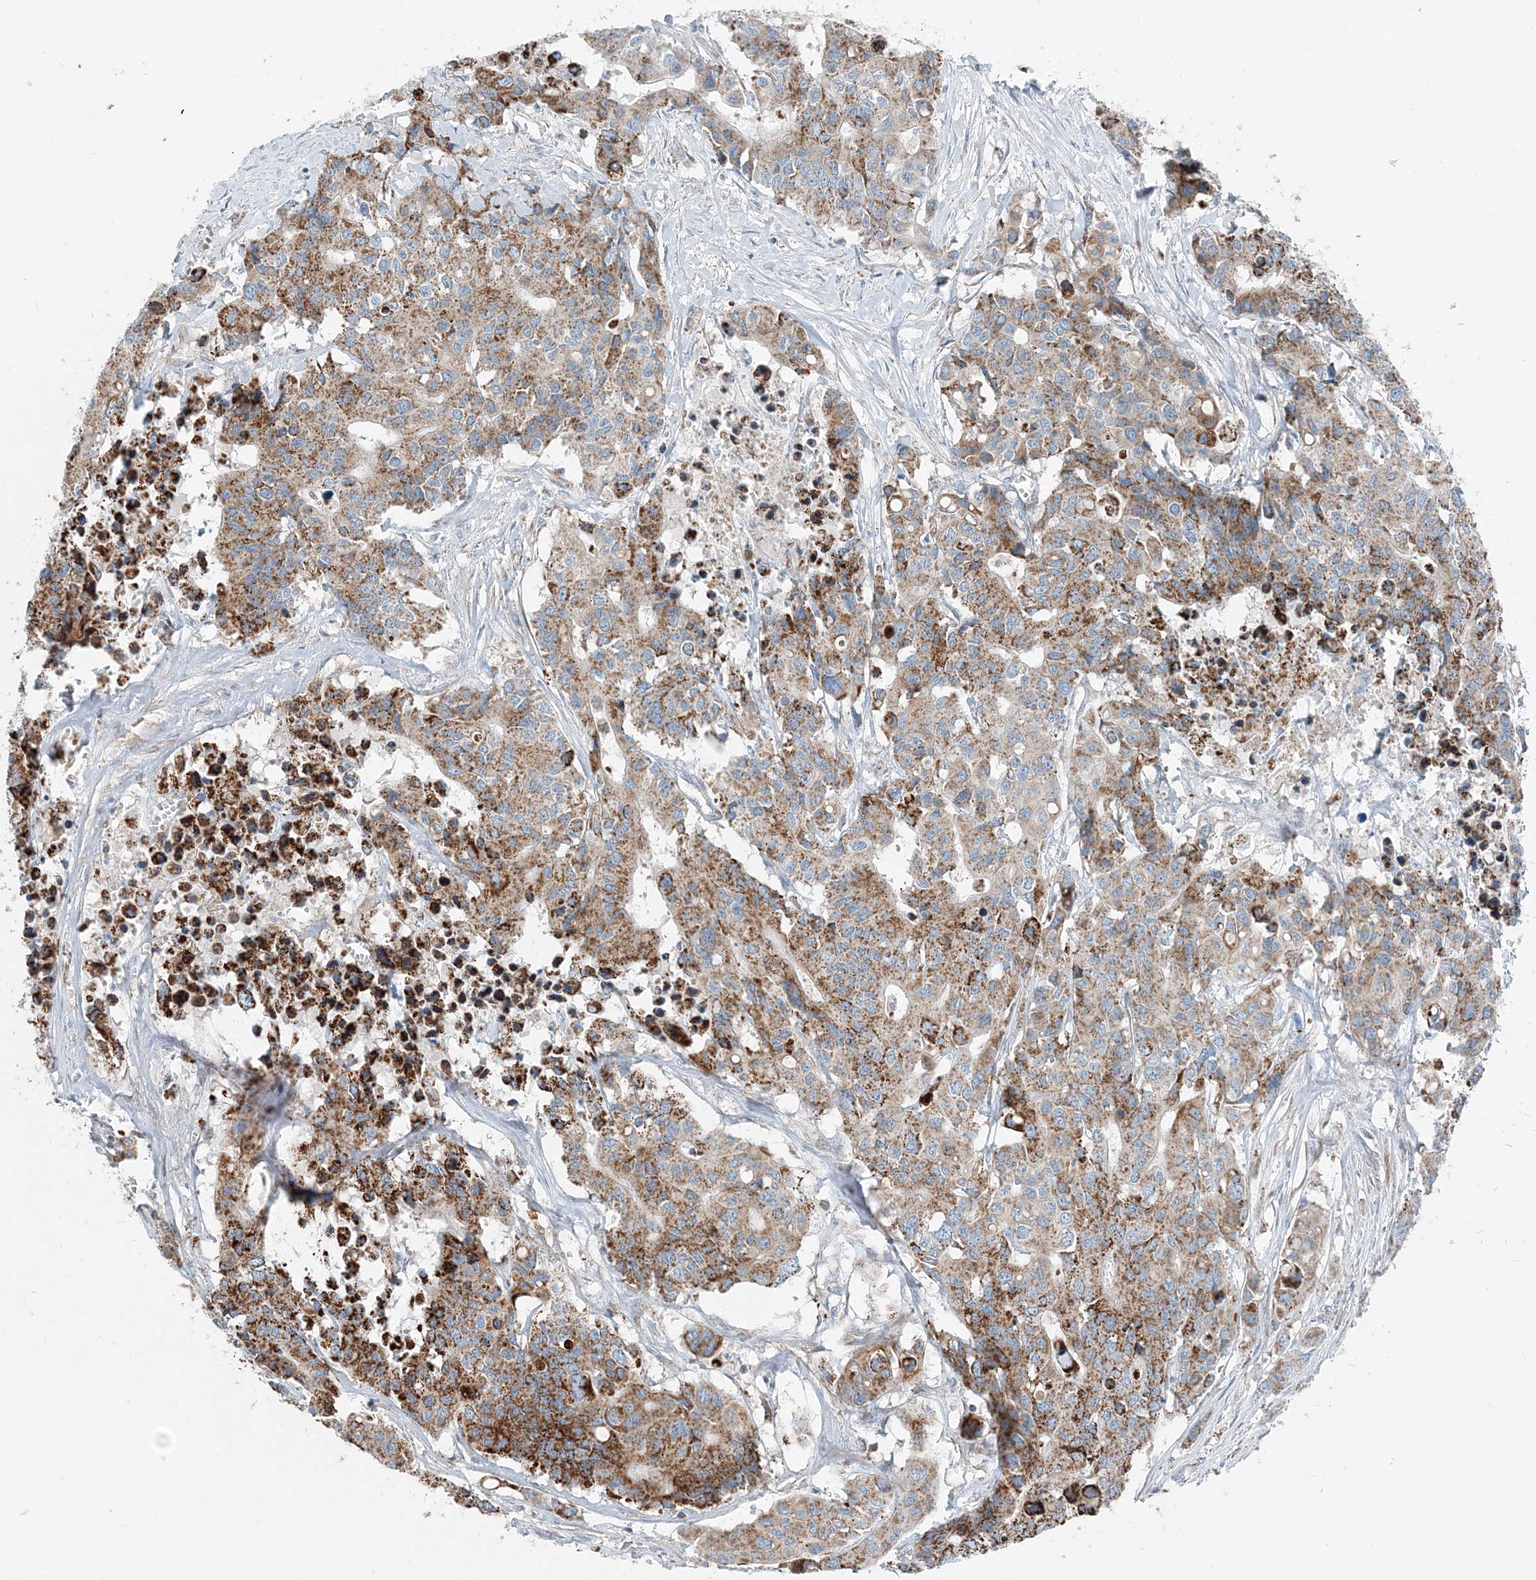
{"staining": {"intensity": "strong", "quantity": "25%-75%", "location": "cytoplasmic/membranous"}, "tissue": "colorectal cancer", "cell_type": "Tumor cells", "image_type": "cancer", "snomed": [{"axis": "morphology", "description": "Adenocarcinoma, NOS"}, {"axis": "topography", "description": "Colon"}], "caption": "Immunohistochemical staining of human colorectal cancer reveals high levels of strong cytoplasmic/membranous protein positivity in approximately 25%-75% of tumor cells.", "gene": "INTU", "patient": {"sex": "male", "age": 77}}